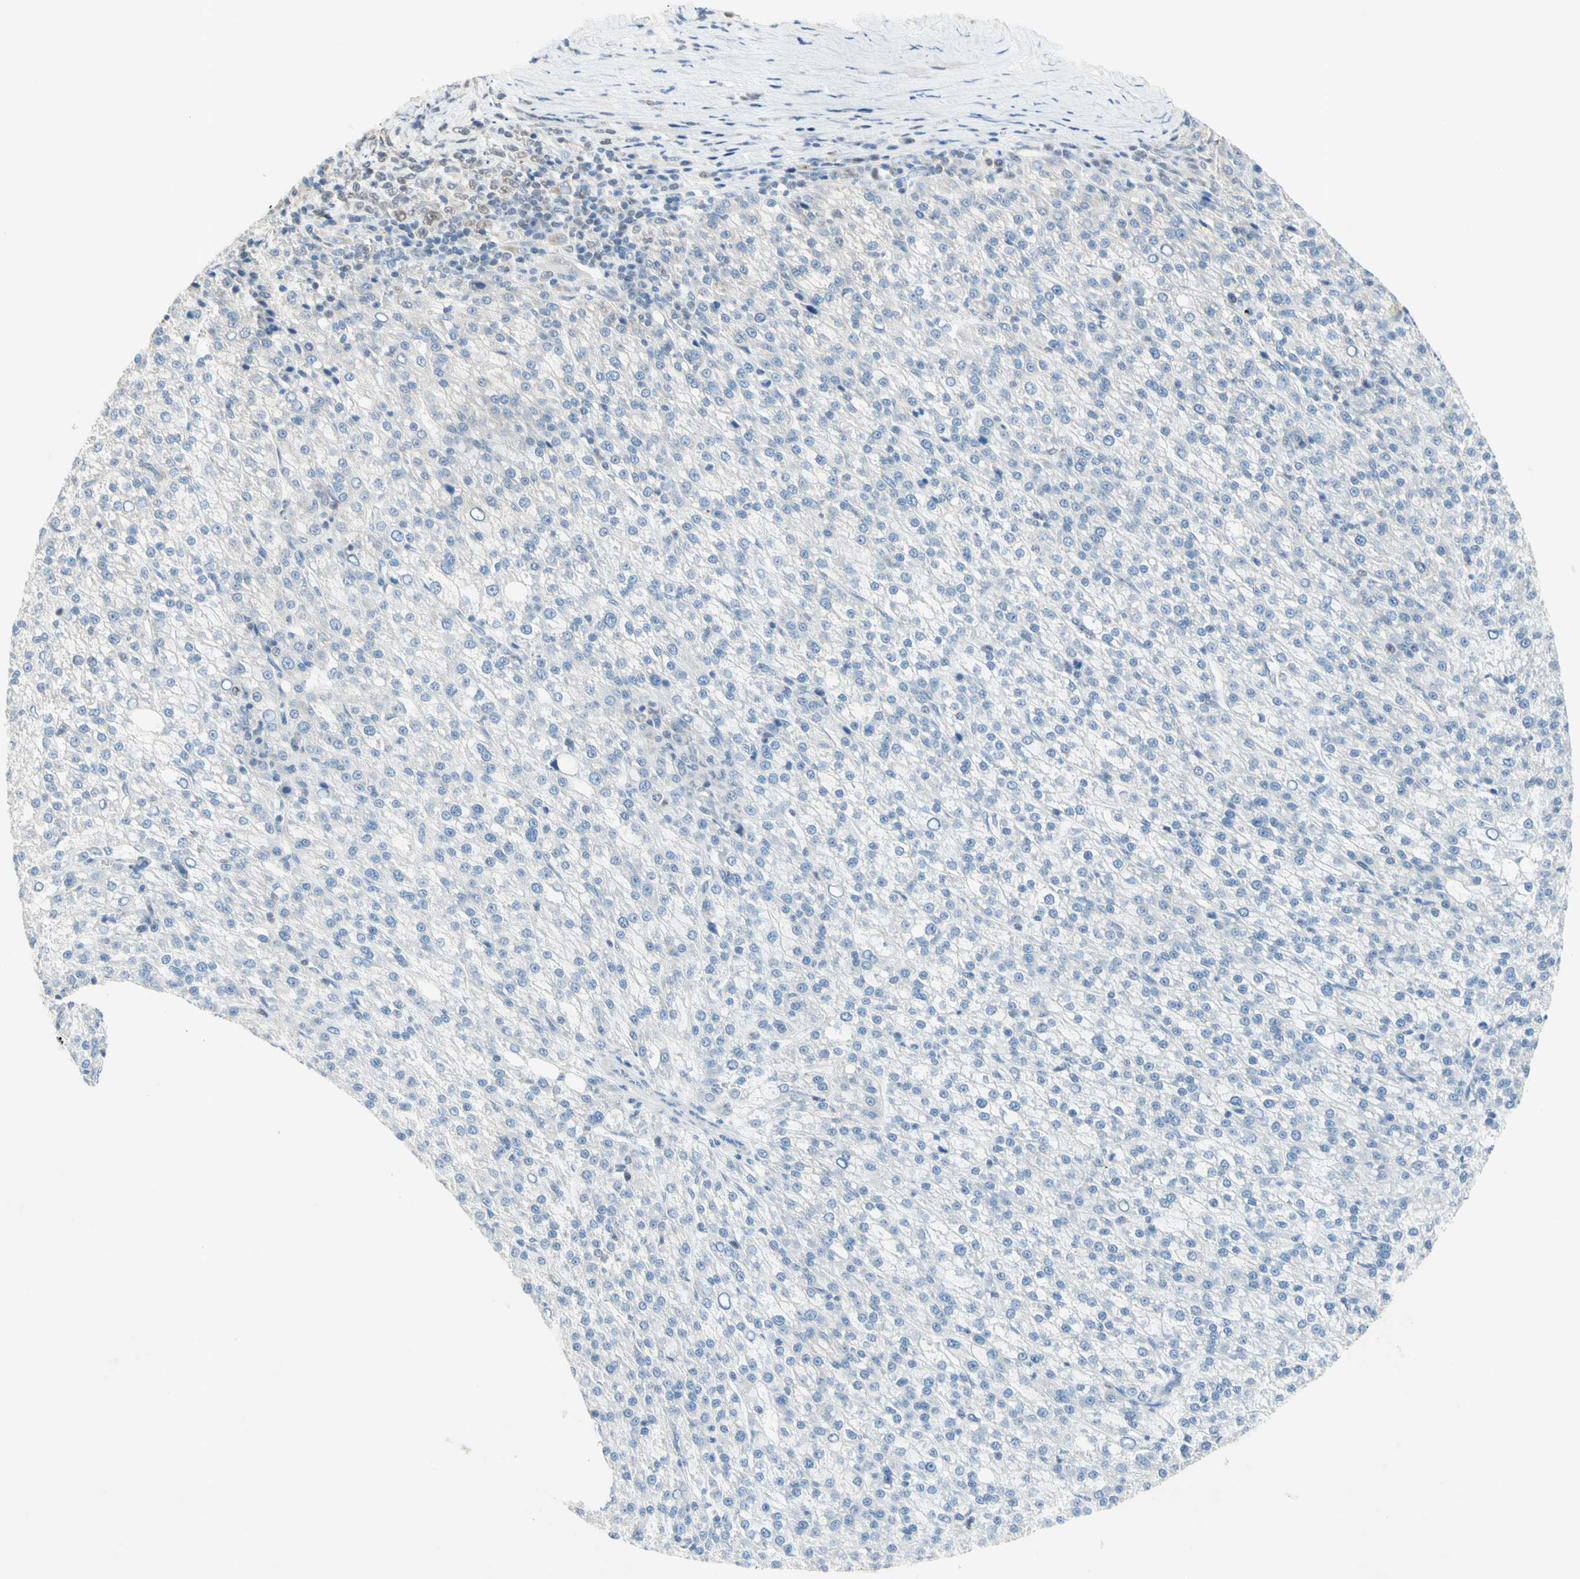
{"staining": {"intensity": "negative", "quantity": "none", "location": "none"}, "tissue": "liver cancer", "cell_type": "Tumor cells", "image_type": "cancer", "snomed": [{"axis": "morphology", "description": "Carcinoma, Hepatocellular, NOS"}, {"axis": "topography", "description": "Liver"}], "caption": "Hepatocellular carcinoma (liver) was stained to show a protein in brown. There is no significant staining in tumor cells.", "gene": "MFF", "patient": {"sex": "female", "age": 58}}